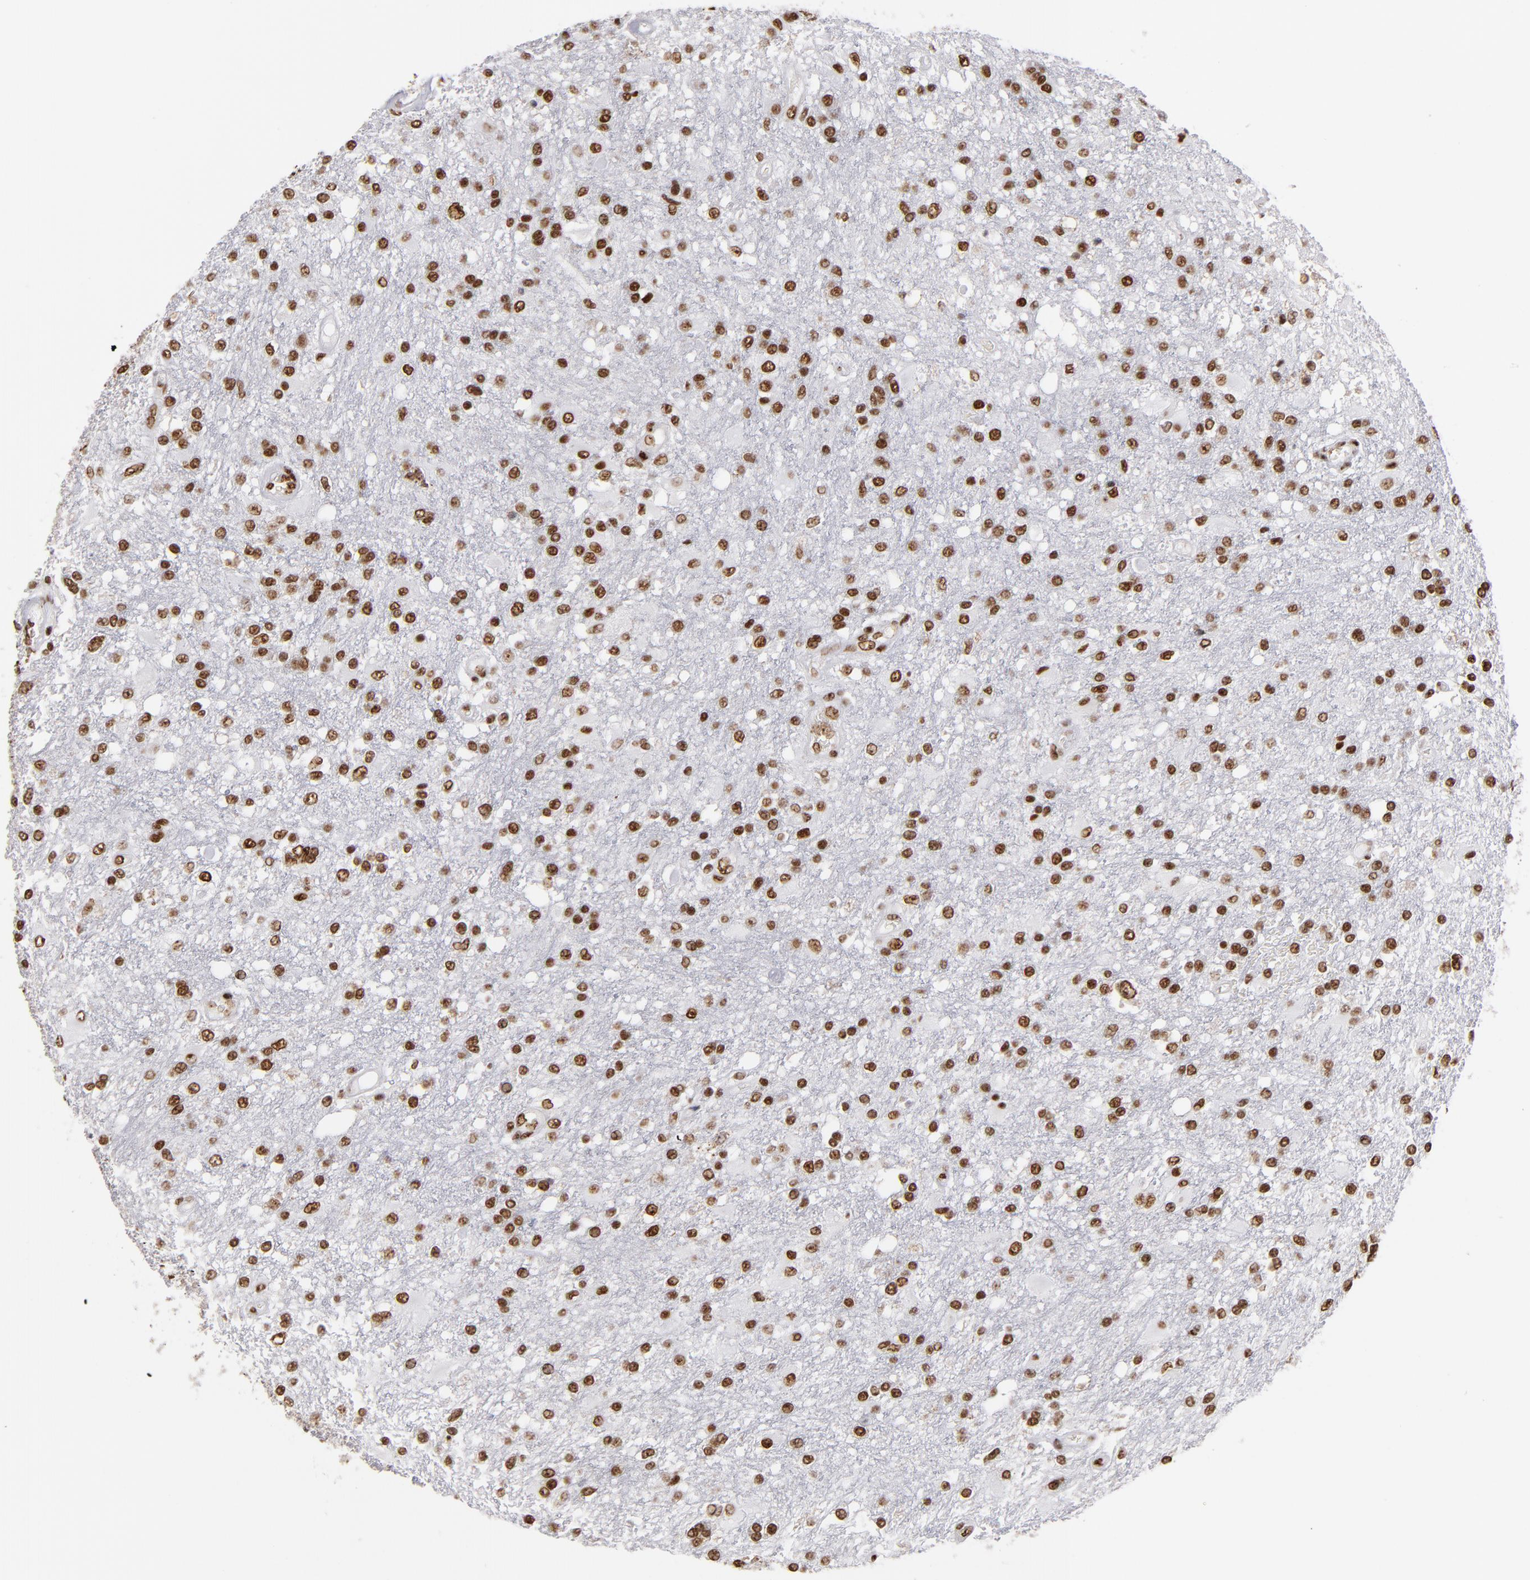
{"staining": {"intensity": "moderate", "quantity": ">75%", "location": "nuclear"}, "tissue": "glioma", "cell_type": "Tumor cells", "image_type": "cancer", "snomed": [{"axis": "morphology", "description": "Glioma, malignant, High grade"}, {"axis": "topography", "description": "Cerebral cortex"}], "caption": "A histopathology image of human glioma stained for a protein shows moderate nuclear brown staining in tumor cells.", "gene": "MRE11", "patient": {"sex": "male", "age": 79}}